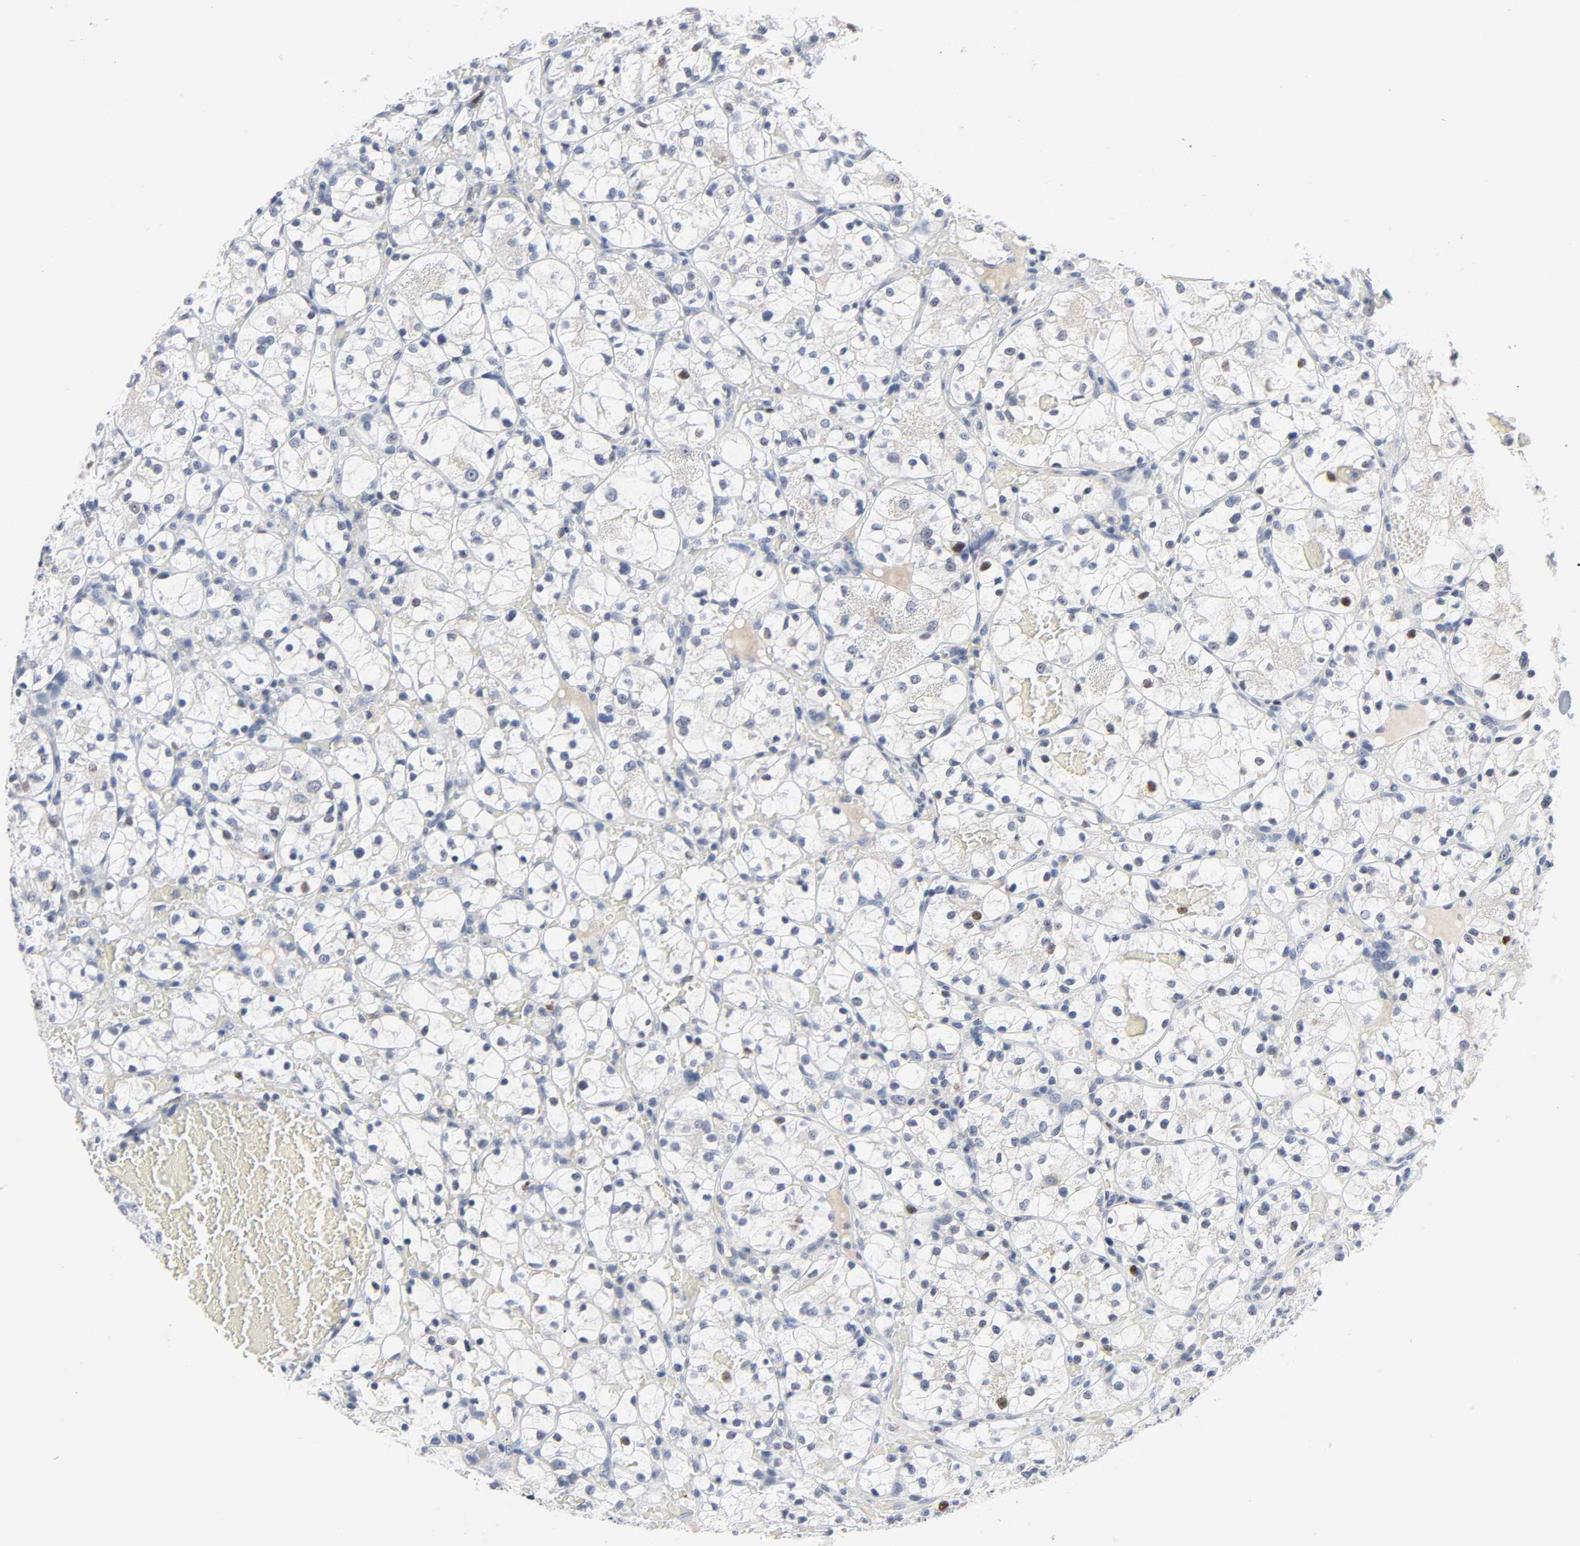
{"staining": {"intensity": "negative", "quantity": "none", "location": "none"}, "tissue": "renal cancer", "cell_type": "Tumor cells", "image_type": "cancer", "snomed": [{"axis": "morphology", "description": "Adenocarcinoma, NOS"}, {"axis": "topography", "description": "Kidney"}], "caption": "Tumor cells are negative for protein expression in human adenocarcinoma (renal).", "gene": "WEE1", "patient": {"sex": "female", "age": 60}}